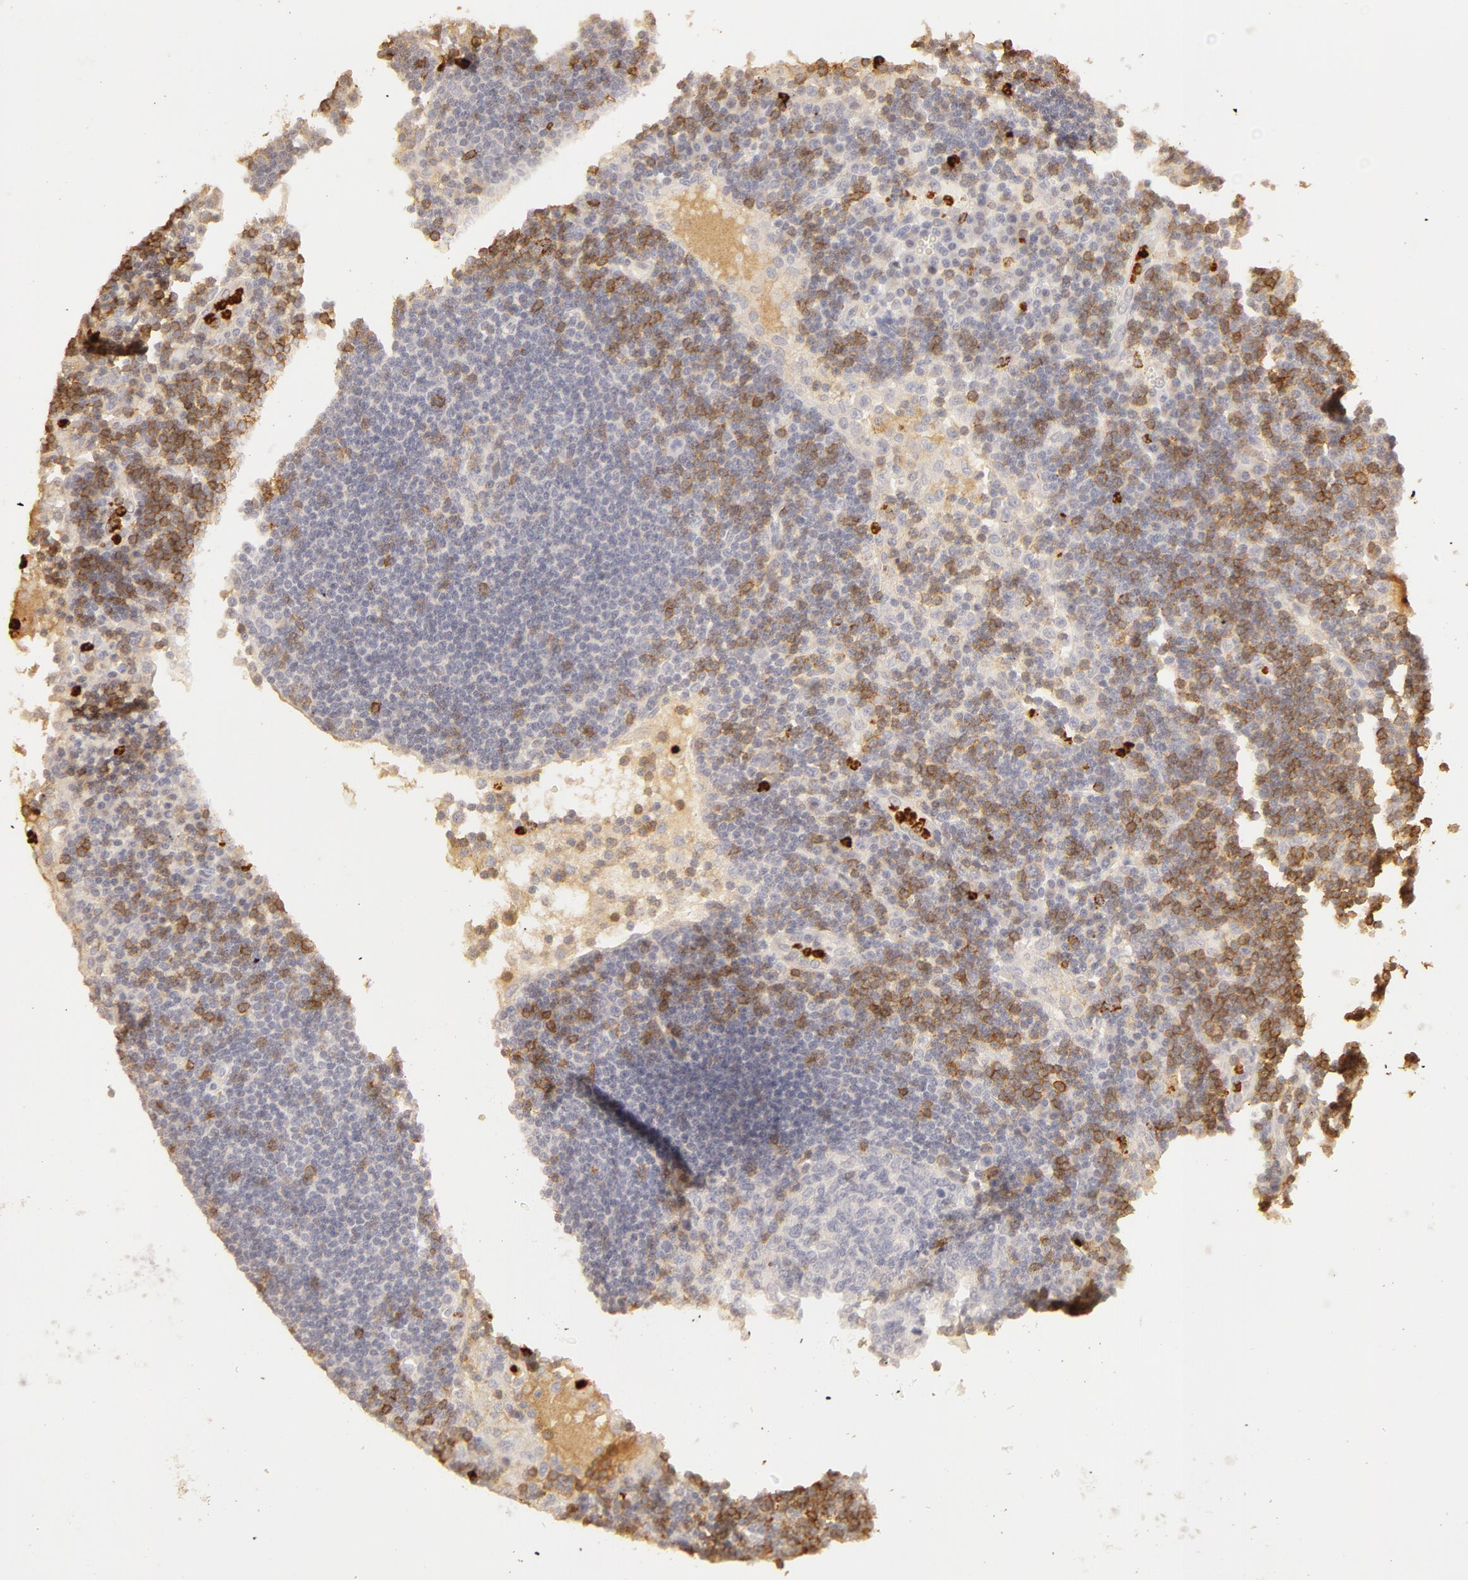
{"staining": {"intensity": "weak", "quantity": "<25%", "location": "cytoplasmic/membranous"}, "tissue": "lymph node", "cell_type": "Germinal center cells", "image_type": "normal", "snomed": [{"axis": "morphology", "description": "Normal tissue, NOS"}, {"axis": "topography", "description": "Lymph node"}], "caption": "A micrograph of human lymph node is negative for staining in germinal center cells. Nuclei are stained in blue.", "gene": "C1R", "patient": {"sex": "male", "age": 54}}